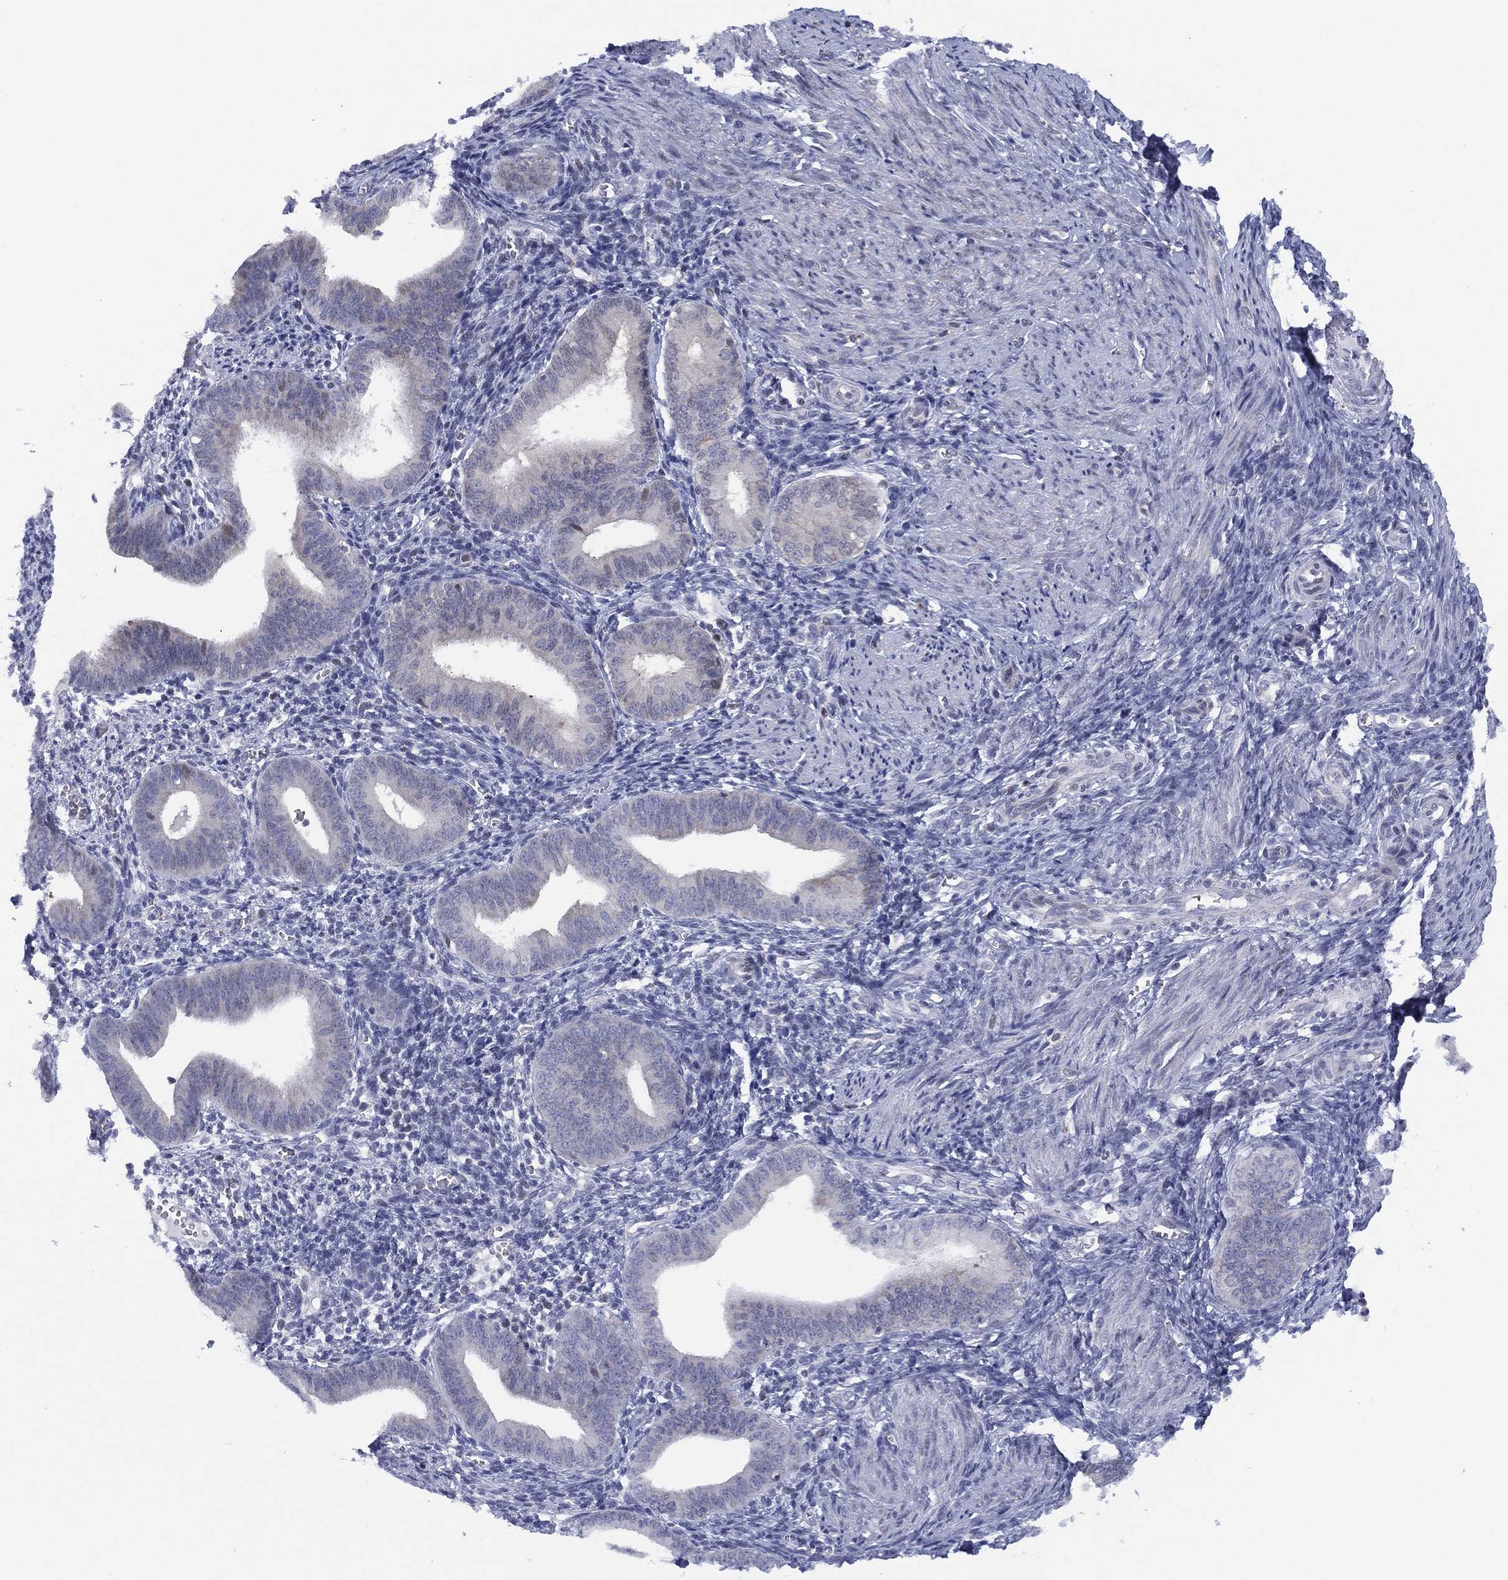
{"staining": {"intensity": "negative", "quantity": "none", "location": "none"}, "tissue": "endometrium", "cell_type": "Cells in endometrial stroma", "image_type": "normal", "snomed": [{"axis": "morphology", "description": "Normal tissue, NOS"}, {"axis": "topography", "description": "Endometrium"}], "caption": "DAB immunohistochemical staining of normal human endometrium exhibits no significant positivity in cells in endometrial stroma.", "gene": "SLC4A4", "patient": {"sex": "female", "age": 42}}